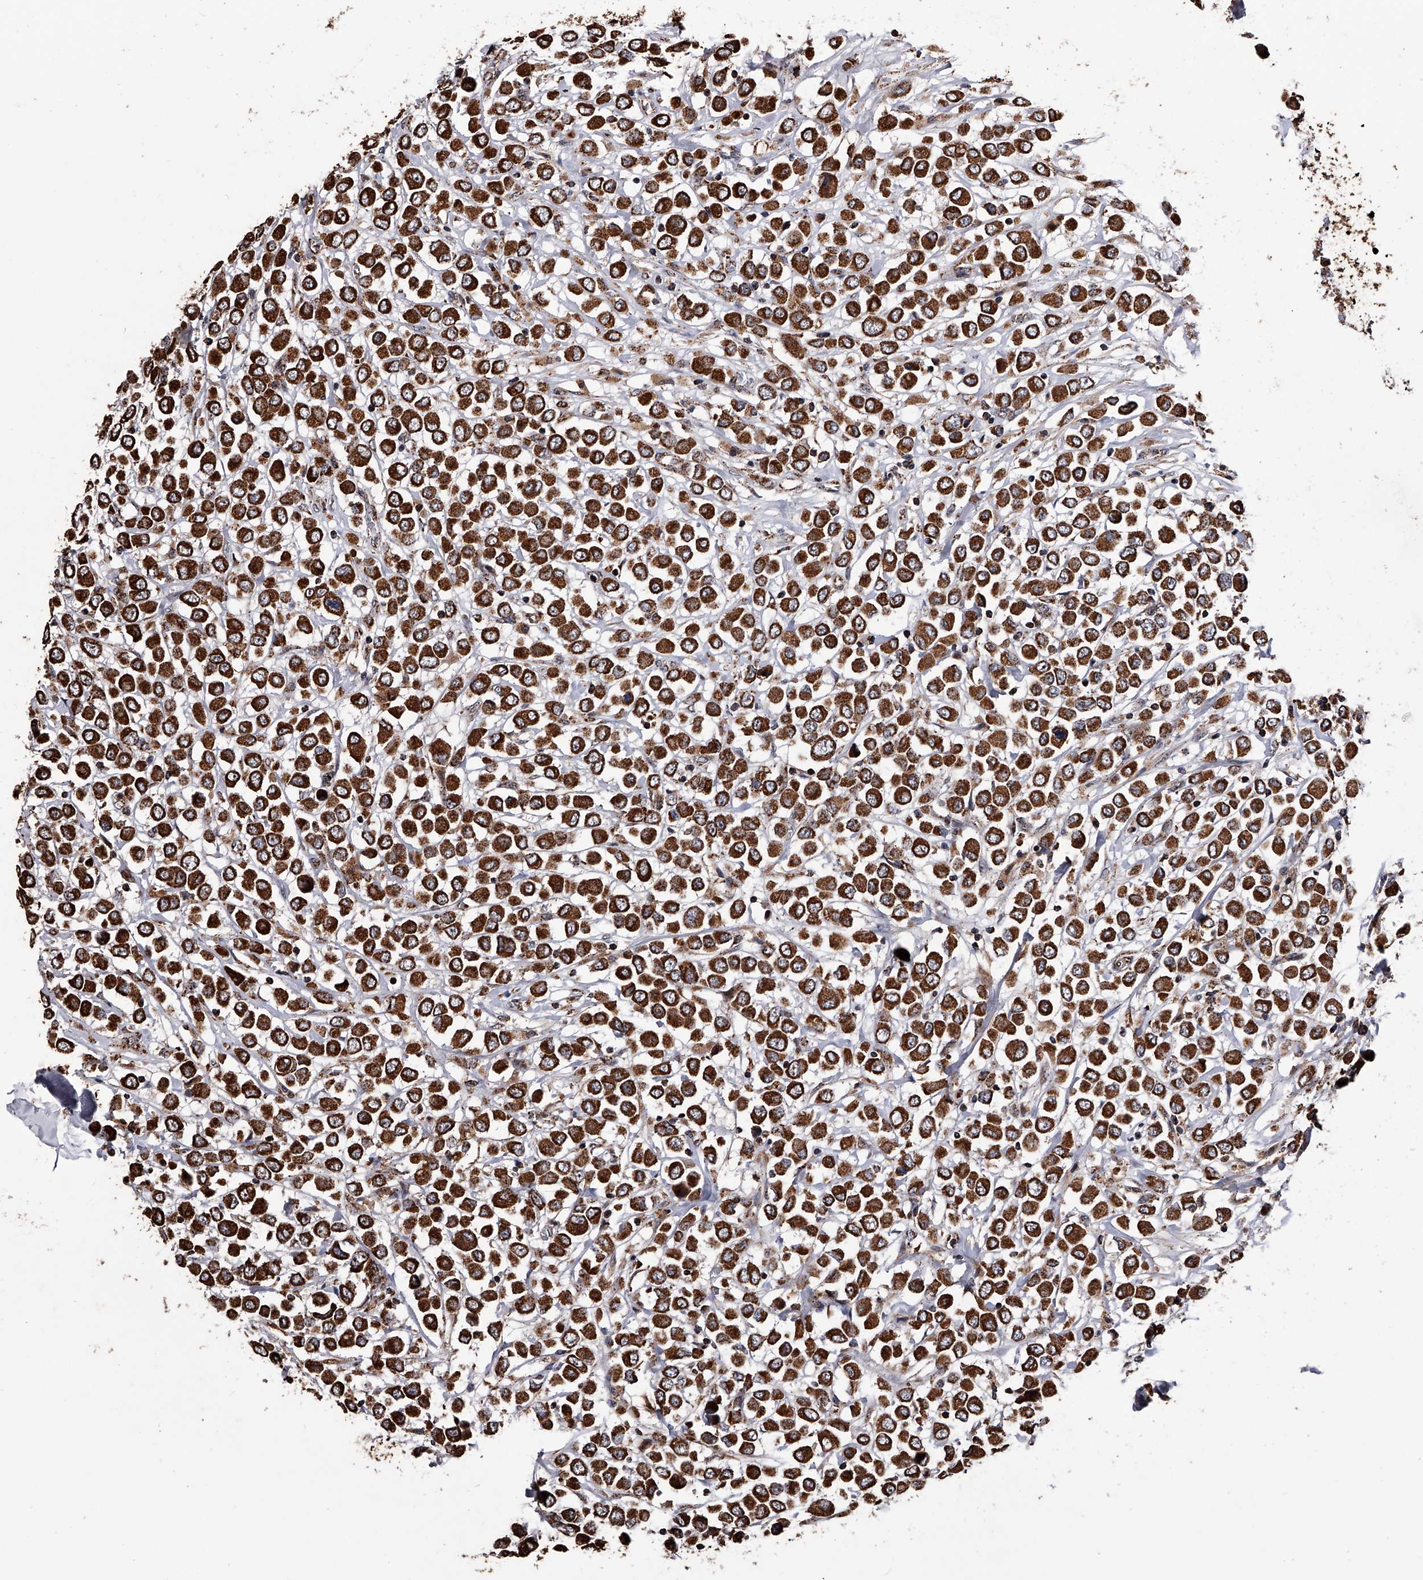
{"staining": {"intensity": "strong", "quantity": ">75%", "location": "cytoplasmic/membranous"}, "tissue": "breast cancer", "cell_type": "Tumor cells", "image_type": "cancer", "snomed": [{"axis": "morphology", "description": "Duct carcinoma"}, {"axis": "topography", "description": "Breast"}], "caption": "The immunohistochemical stain highlights strong cytoplasmic/membranous expression in tumor cells of breast cancer (intraductal carcinoma) tissue. (brown staining indicates protein expression, while blue staining denotes nuclei).", "gene": "SMPDL3A", "patient": {"sex": "female", "age": 61}}